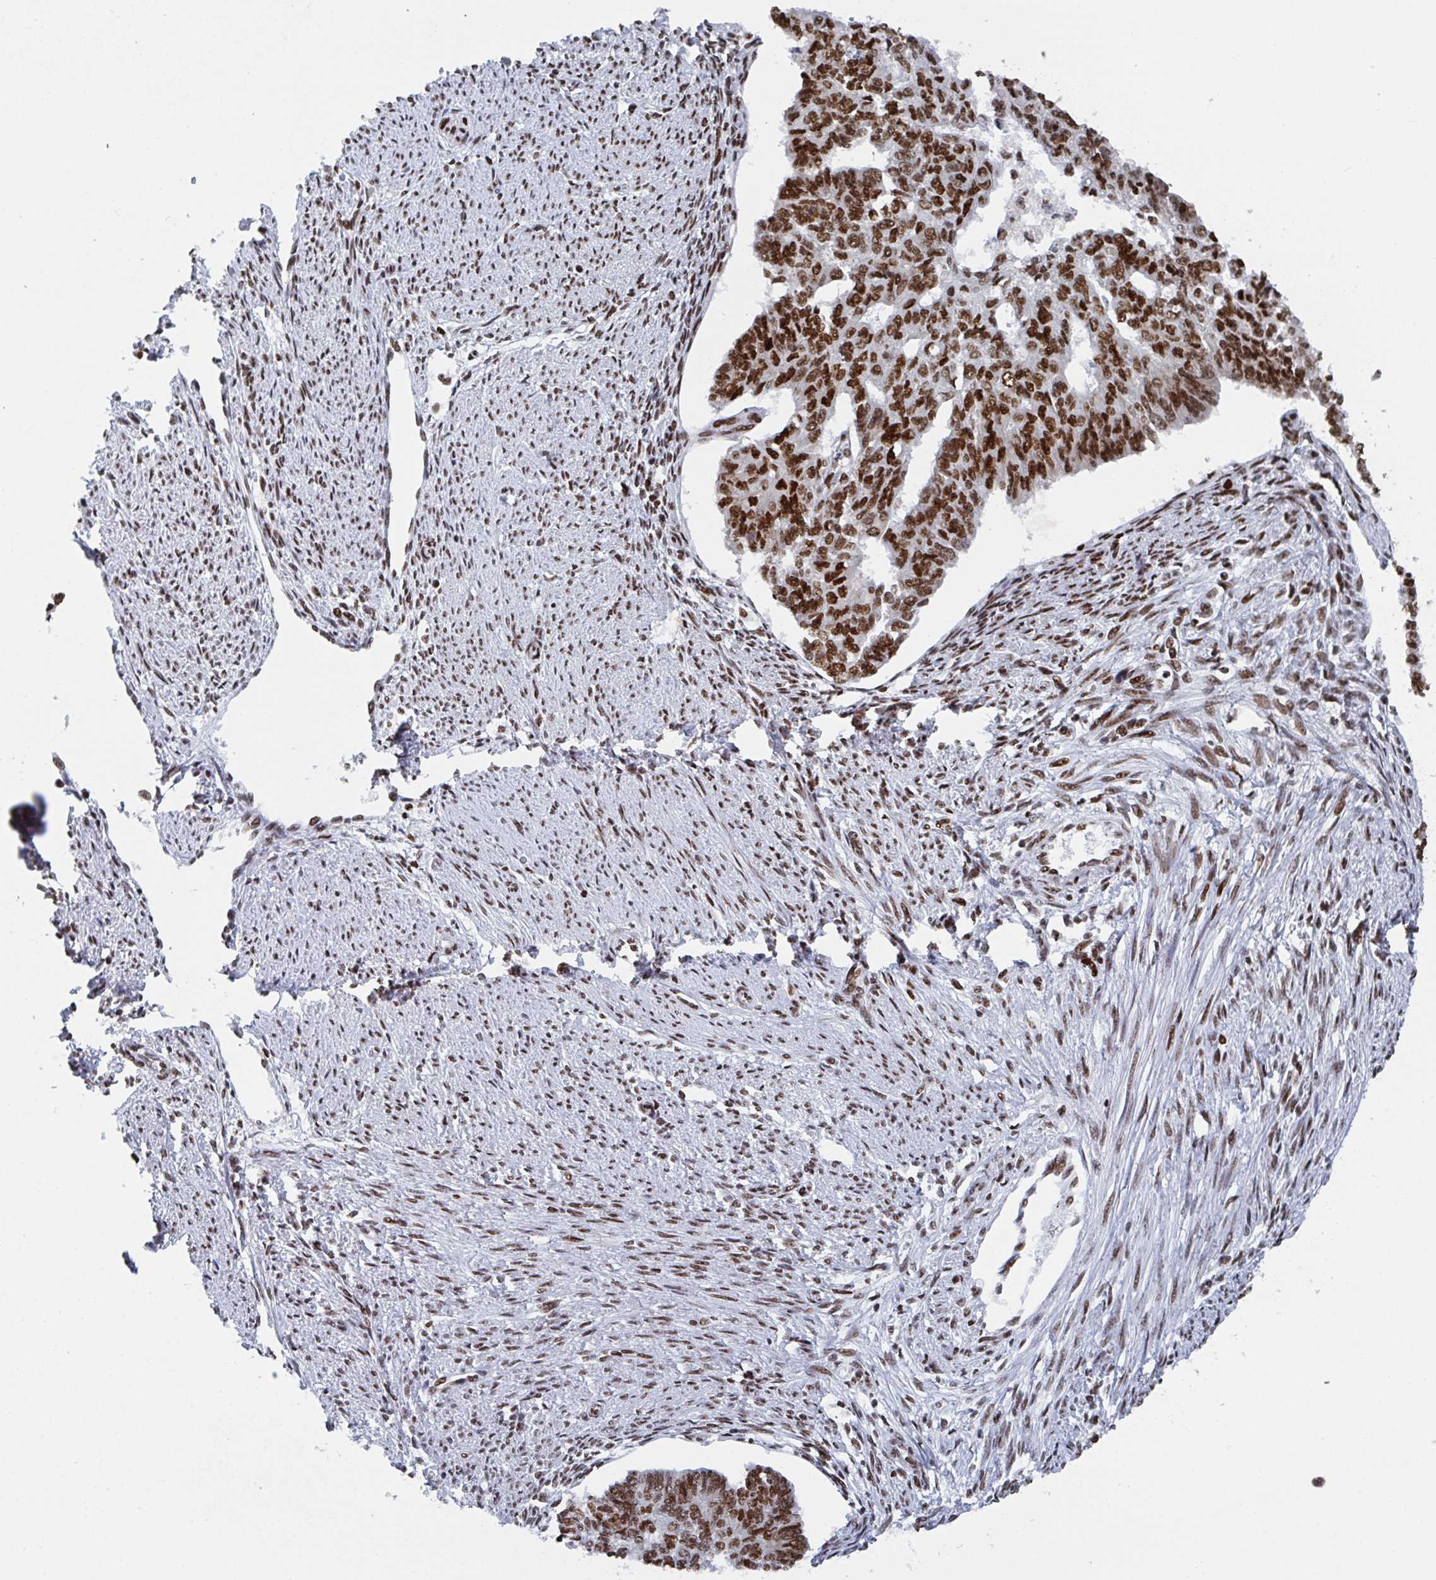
{"staining": {"intensity": "strong", "quantity": ">75%", "location": "nuclear"}, "tissue": "endometrial cancer", "cell_type": "Tumor cells", "image_type": "cancer", "snomed": [{"axis": "morphology", "description": "Adenocarcinoma, NOS"}, {"axis": "topography", "description": "Endometrium"}], "caption": "A high amount of strong nuclear staining is seen in about >75% of tumor cells in adenocarcinoma (endometrial) tissue.", "gene": "ZNF607", "patient": {"sex": "female", "age": 32}}